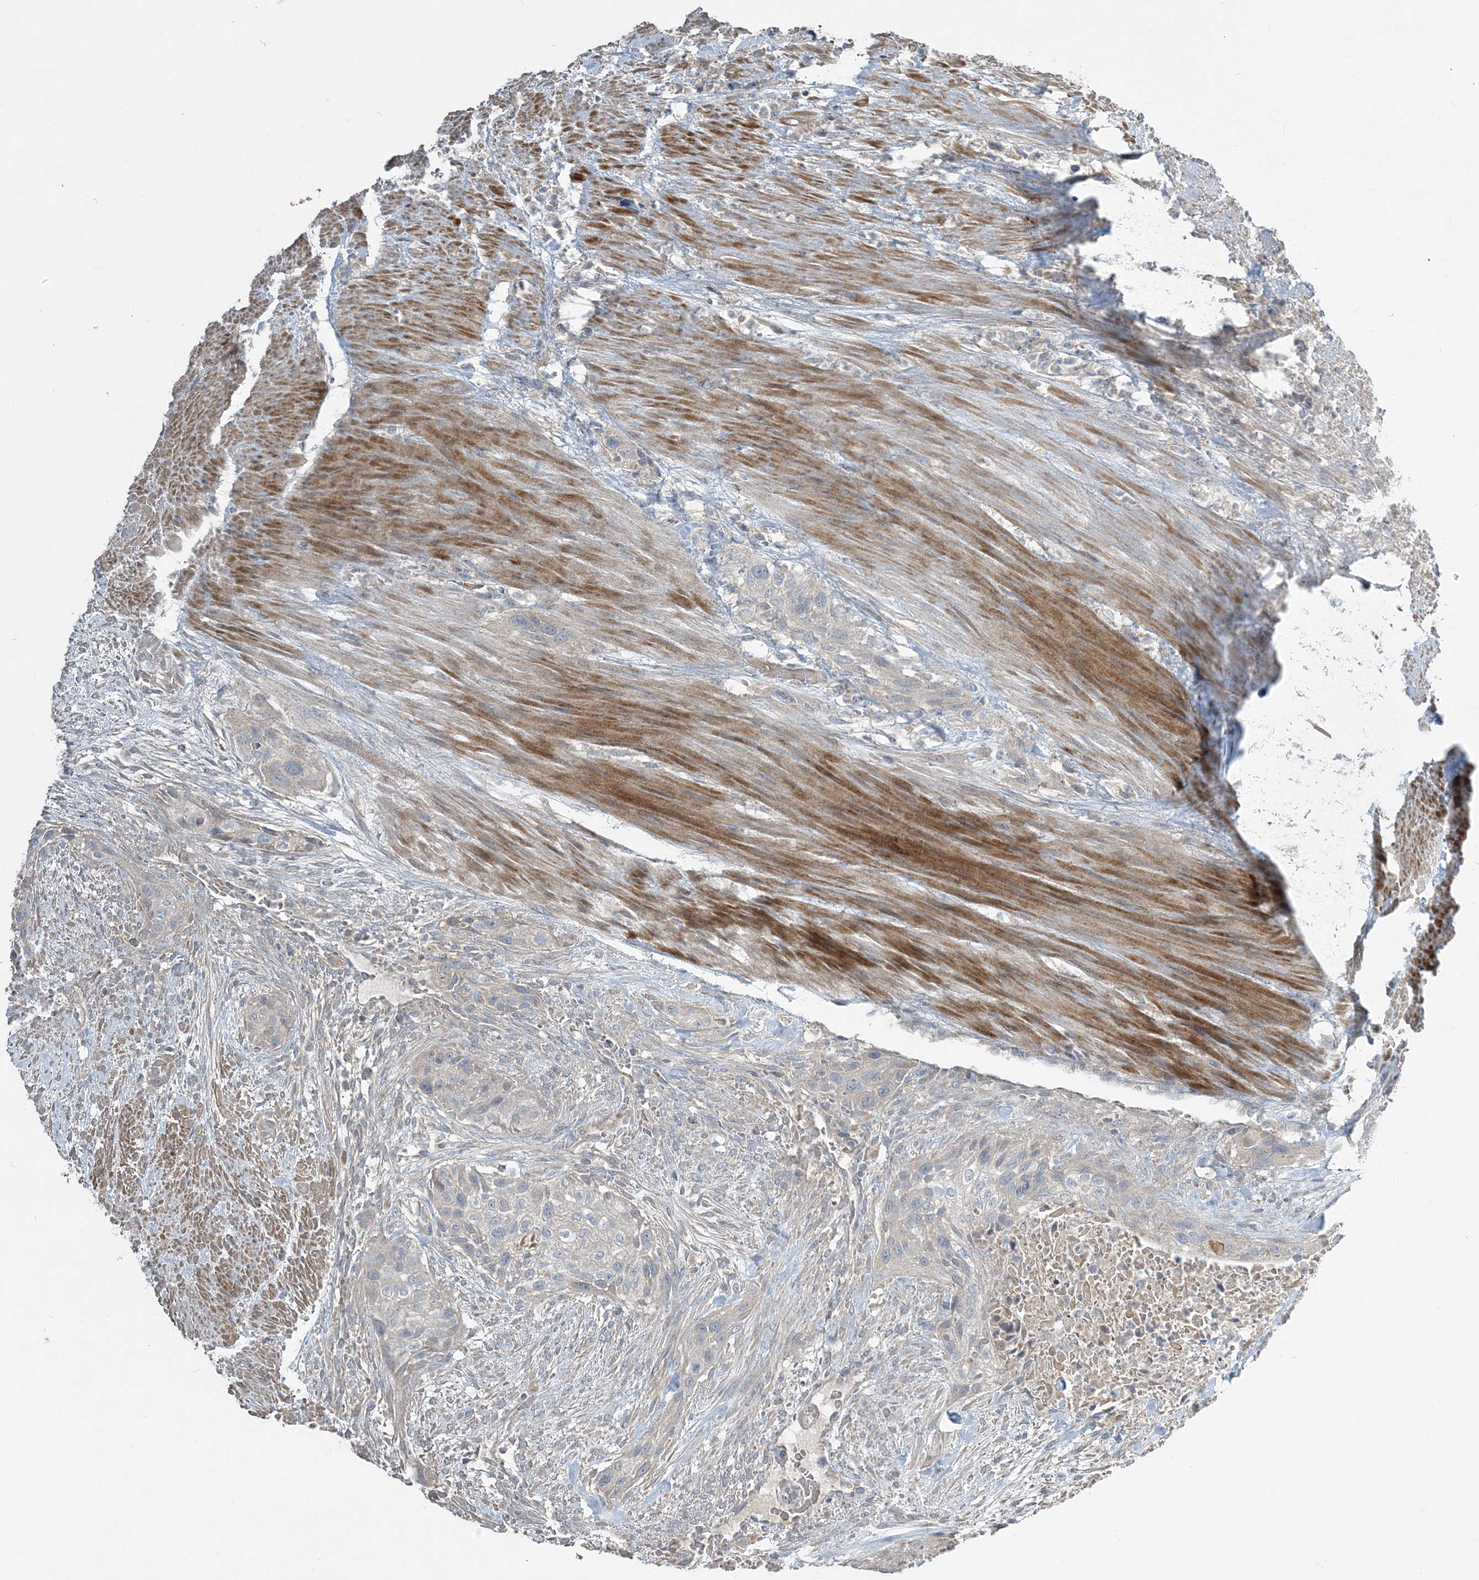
{"staining": {"intensity": "negative", "quantity": "none", "location": "none"}, "tissue": "urothelial cancer", "cell_type": "Tumor cells", "image_type": "cancer", "snomed": [{"axis": "morphology", "description": "Urothelial carcinoma, High grade"}, {"axis": "topography", "description": "Urinary bladder"}], "caption": "Photomicrograph shows no protein expression in tumor cells of urothelial carcinoma (high-grade) tissue. Brightfield microscopy of immunohistochemistry stained with DAB (3,3'-diaminobenzidine) (brown) and hematoxylin (blue), captured at high magnification.", "gene": "SLC4A10", "patient": {"sex": "male", "age": 35}}